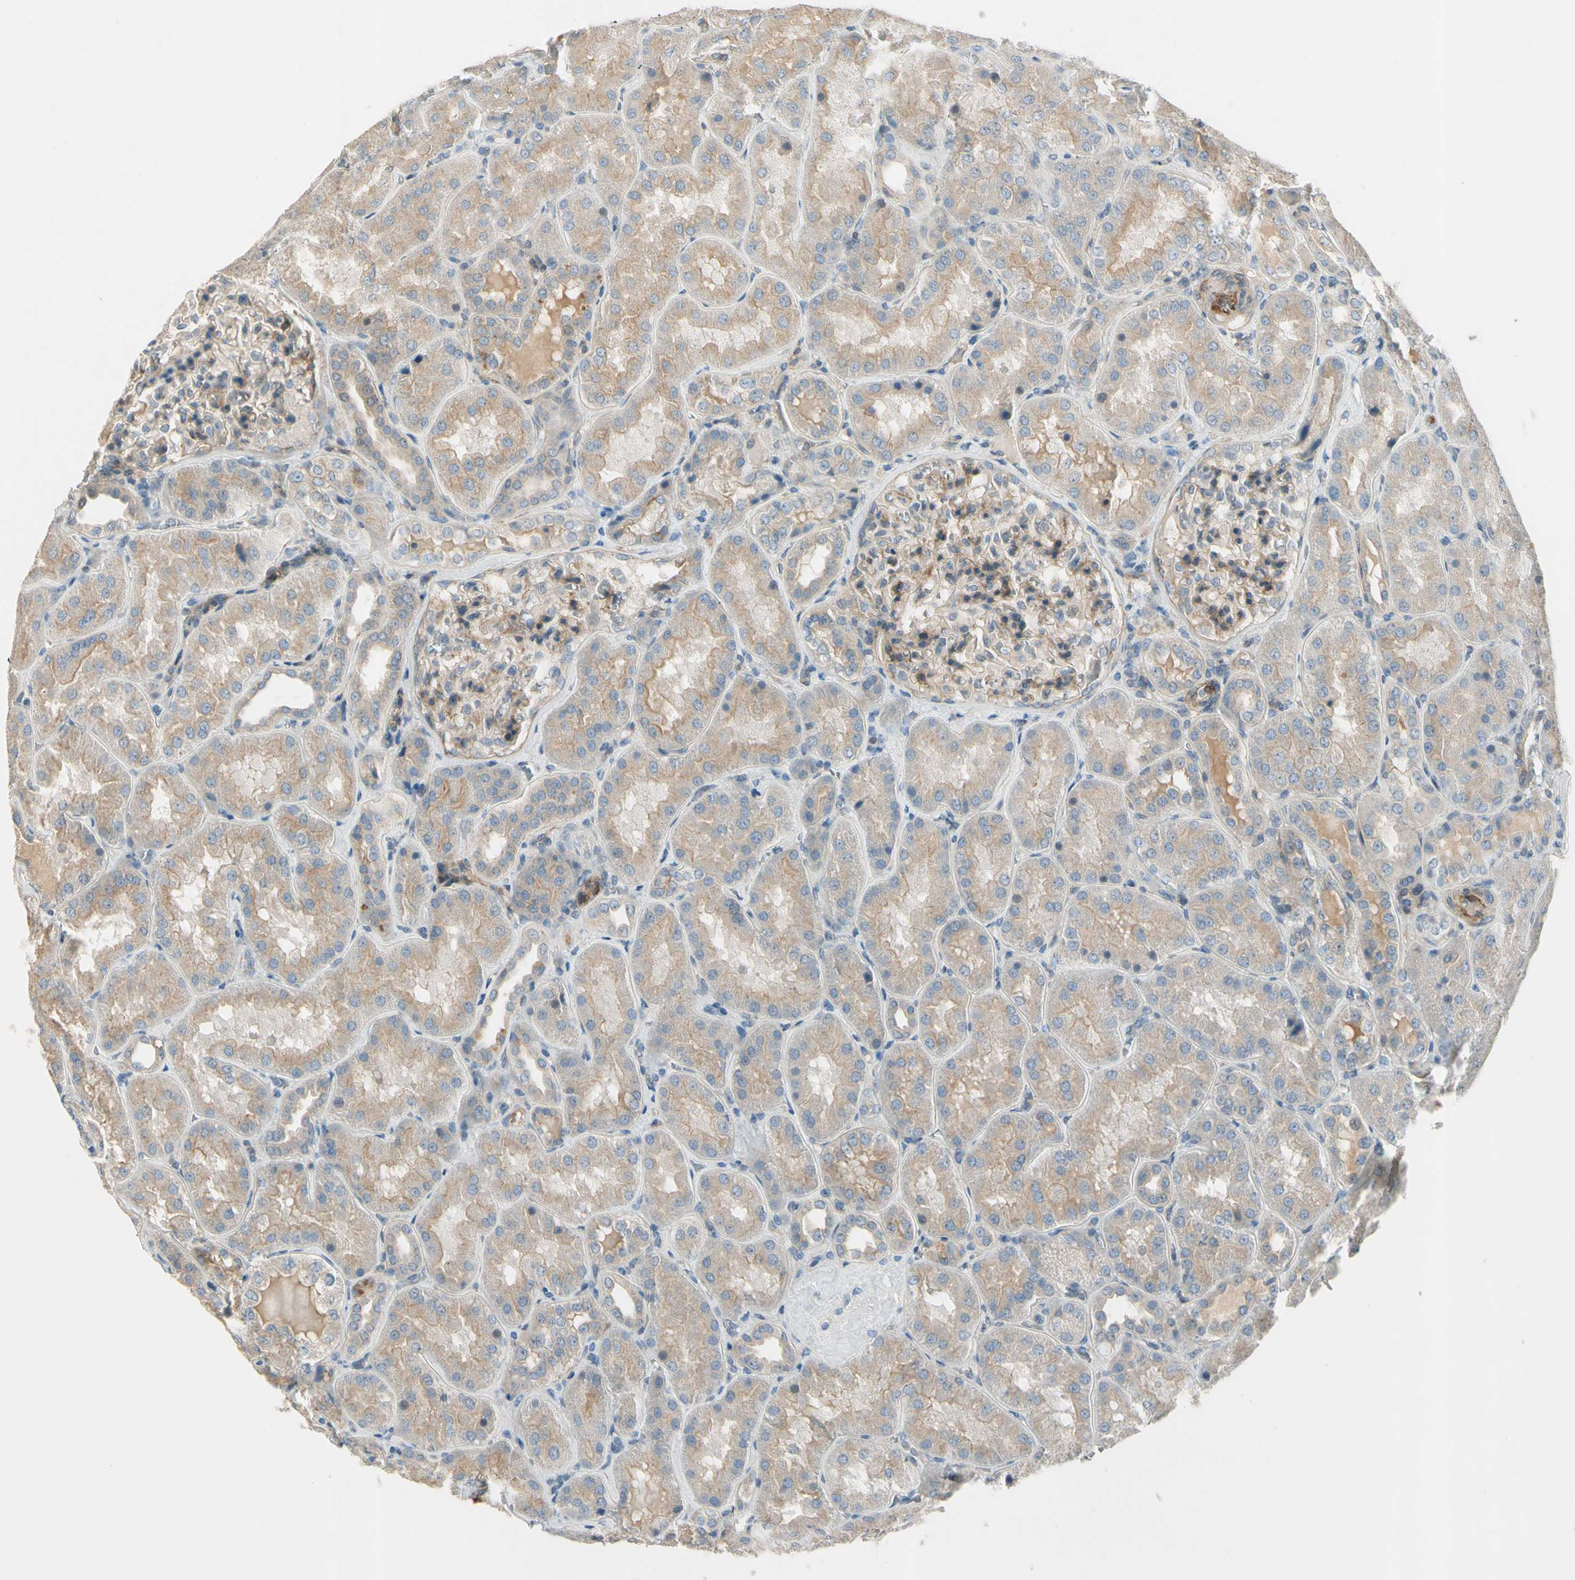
{"staining": {"intensity": "moderate", "quantity": ">75%", "location": "cytoplasmic/membranous"}, "tissue": "kidney", "cell_type": "Cells in glomeruli", "image_type": "normal", "snomed": [{"axis": "morphology", "description": "Normal tissue, NOS"}, {"axis": "topography", "description": "Kidney"}], "caption": "A histopathology image of human kidney stained for a protein shows moderate cytoplasmic/membranous brown staining in cells in glomeruli. The protein is shown in brown color, while the nuclei are stained blue.", "gene": "PPP3CB", "patient": {"sex": "female", "age": 56}}